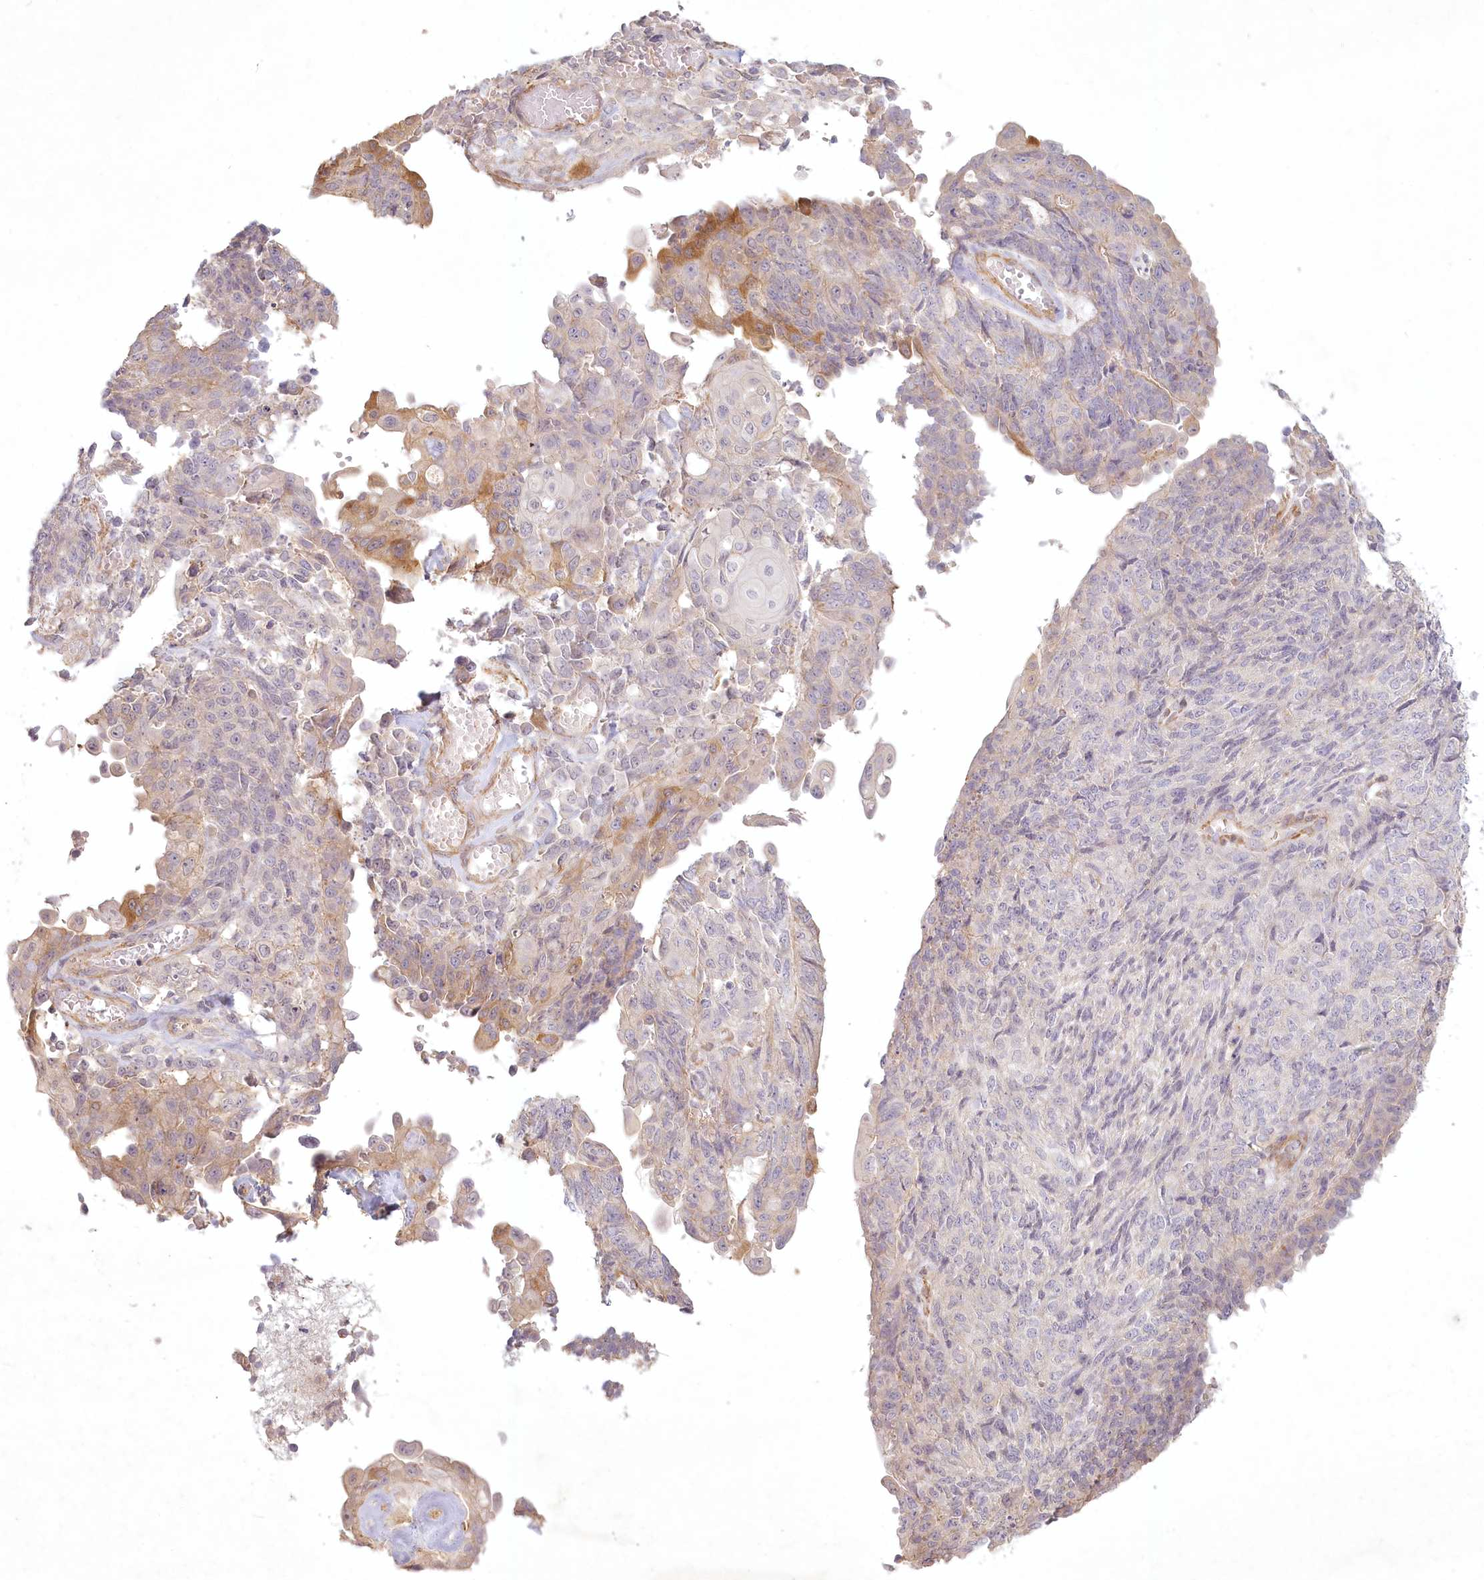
{"staining": {"intensity": "weak", "quantity": "<25%", "location": "cytoplasmic/membranous"}, "tissue": "endometrial cancer", "cell_type": "Tumor cells", "image_type": "cancer", "snomed": [{"axis": "morphology", "description": "Adenocarcinoma, NOS"}, {"axis": "topography", "description": "Endometrium"}], "caption": "High magnification brightfield microscopy of adenocarcinoma (endometrial) stained with DAB (brown) and counterstained with hematoxylin (blue): tumor cells show no significant positivity.", "gene": "INPP4B", "patient": {"sex": "female", "age": 32}}